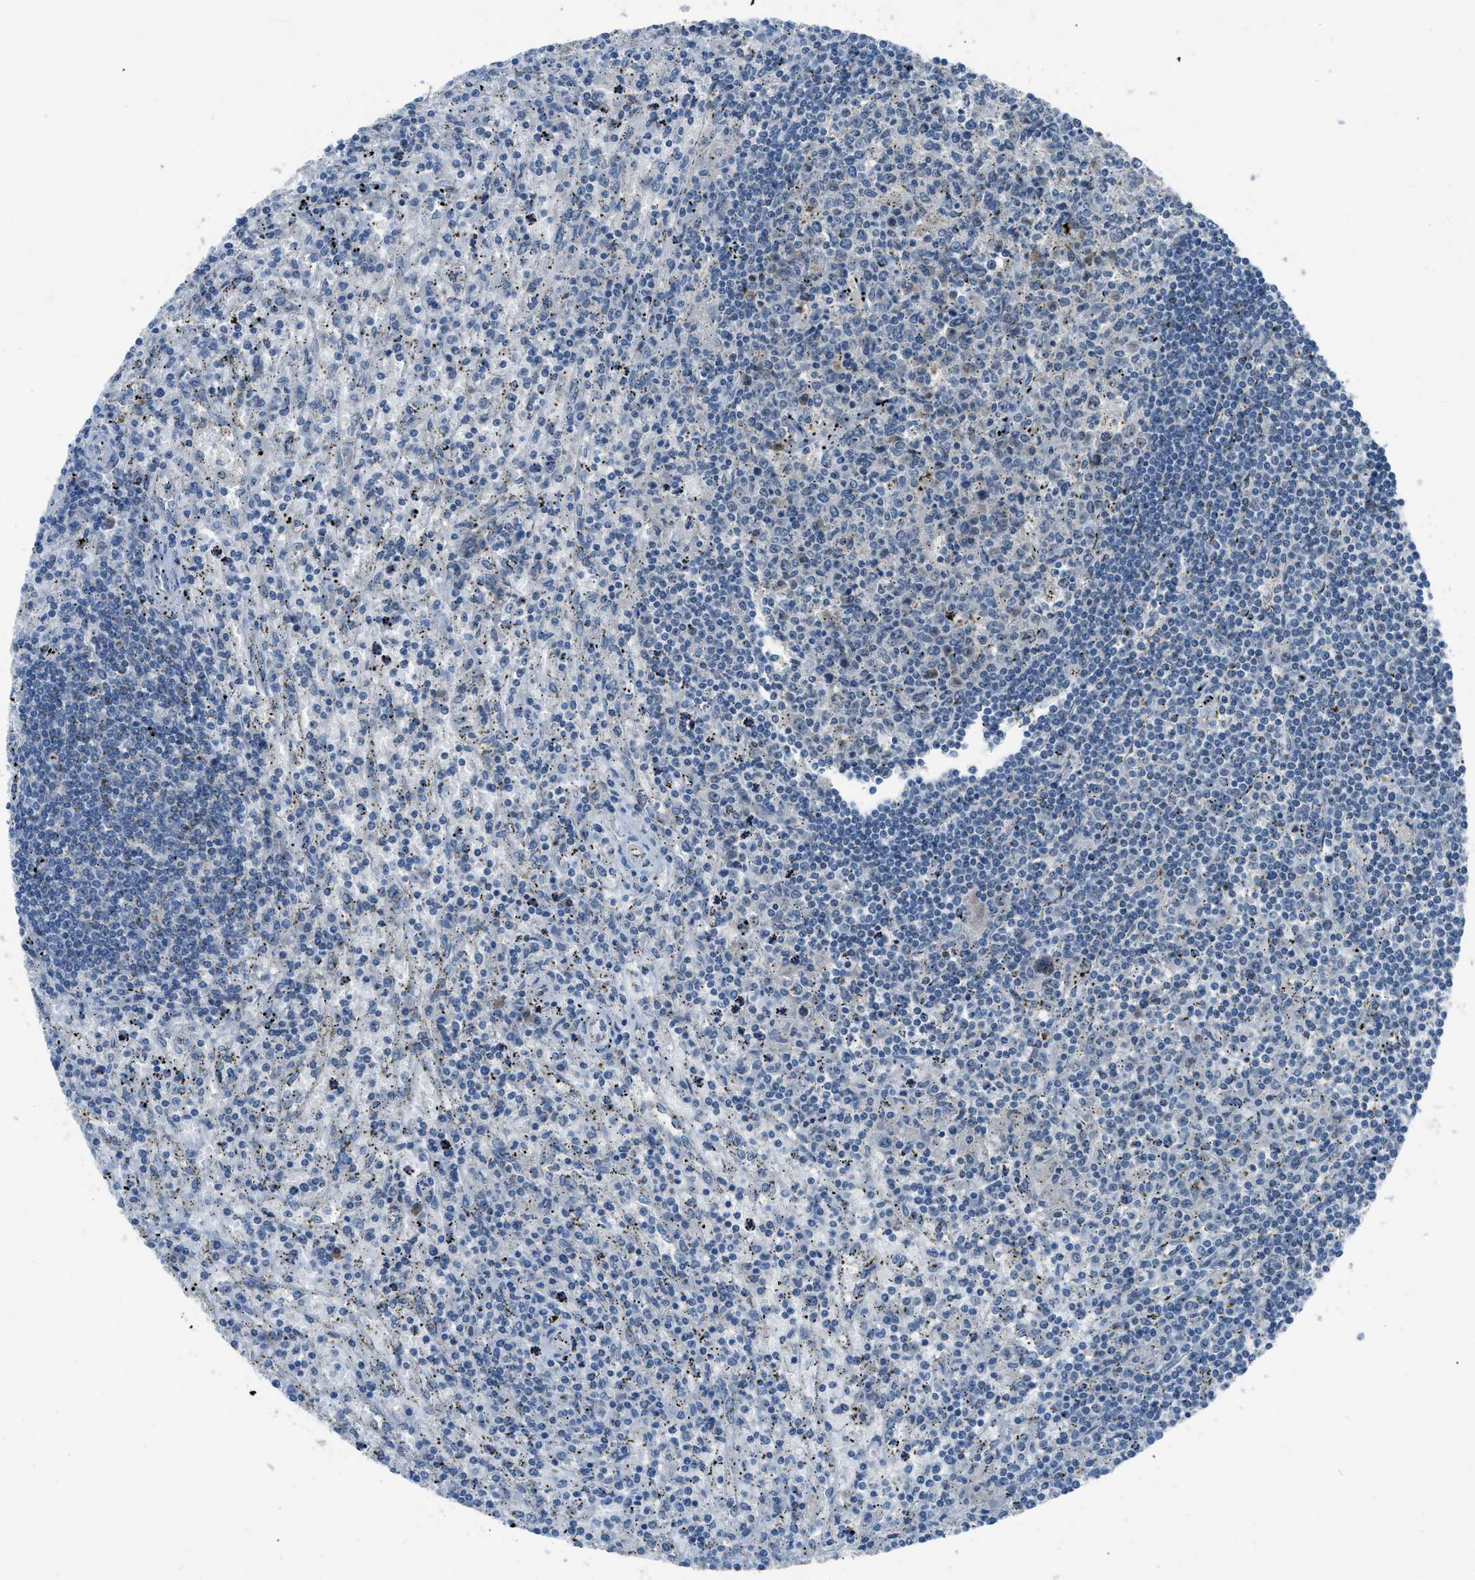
{"staining": {"intensity": "negative", "quantity": "none", "location": "none"}, "tissue": "lymphoma", "cell_type": "Tumor cells", "image_type": "cancer", "snomed": [{"axis": "morphology", "description": "Malignant lymphoma, non-Hodgkin's type, Low grade"}, {"axis": "topography", "description": "Spleen"}], "caption": "Tumor cells are negative for protein expression in human lymphoma.", "gene": "MIS18A", "patient": {"sex": "male", "age": 76}}